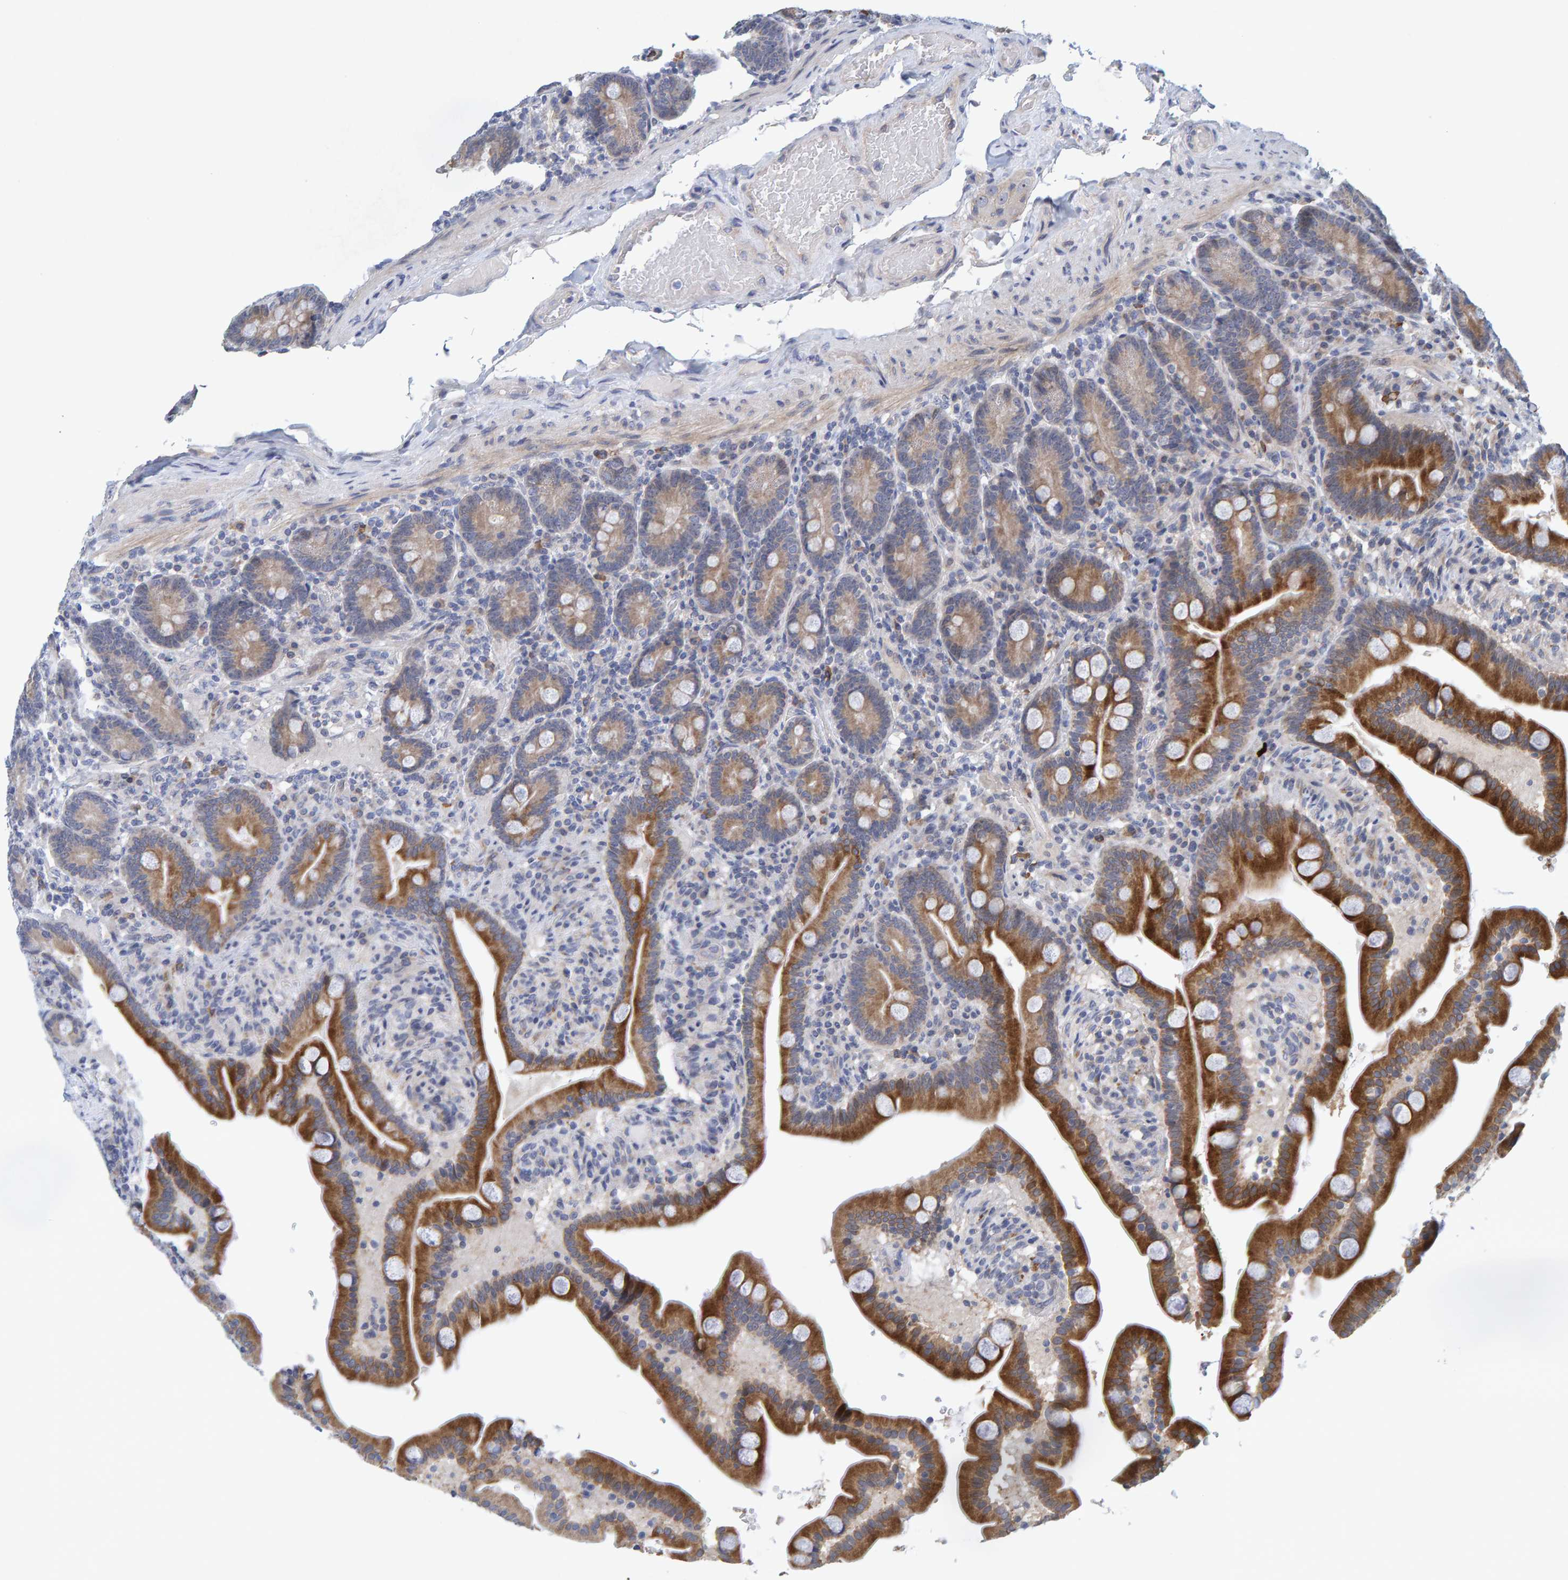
{"staining": {"intensity": "moderate", "quantity": ">75%", "location": "cytoplasmic/membranous"}, "tissue": "duodenum", "cell_type": "Glandular cells", "image_type": "normal", "snomed": [{"axis": "morphology", "description": "Normal tissue, NOS"}, {"axis": "topography", "description": "Duodenum"}], "caption": "A histopathology image showing moderate cytoplasmic/membranous staining in approximately >75% of glandular cells in benign duodenum, as visualized by brown immunohistochemical staining.", "gene": "ZNF77", "patient": {"sex": "male", "age": 54}}